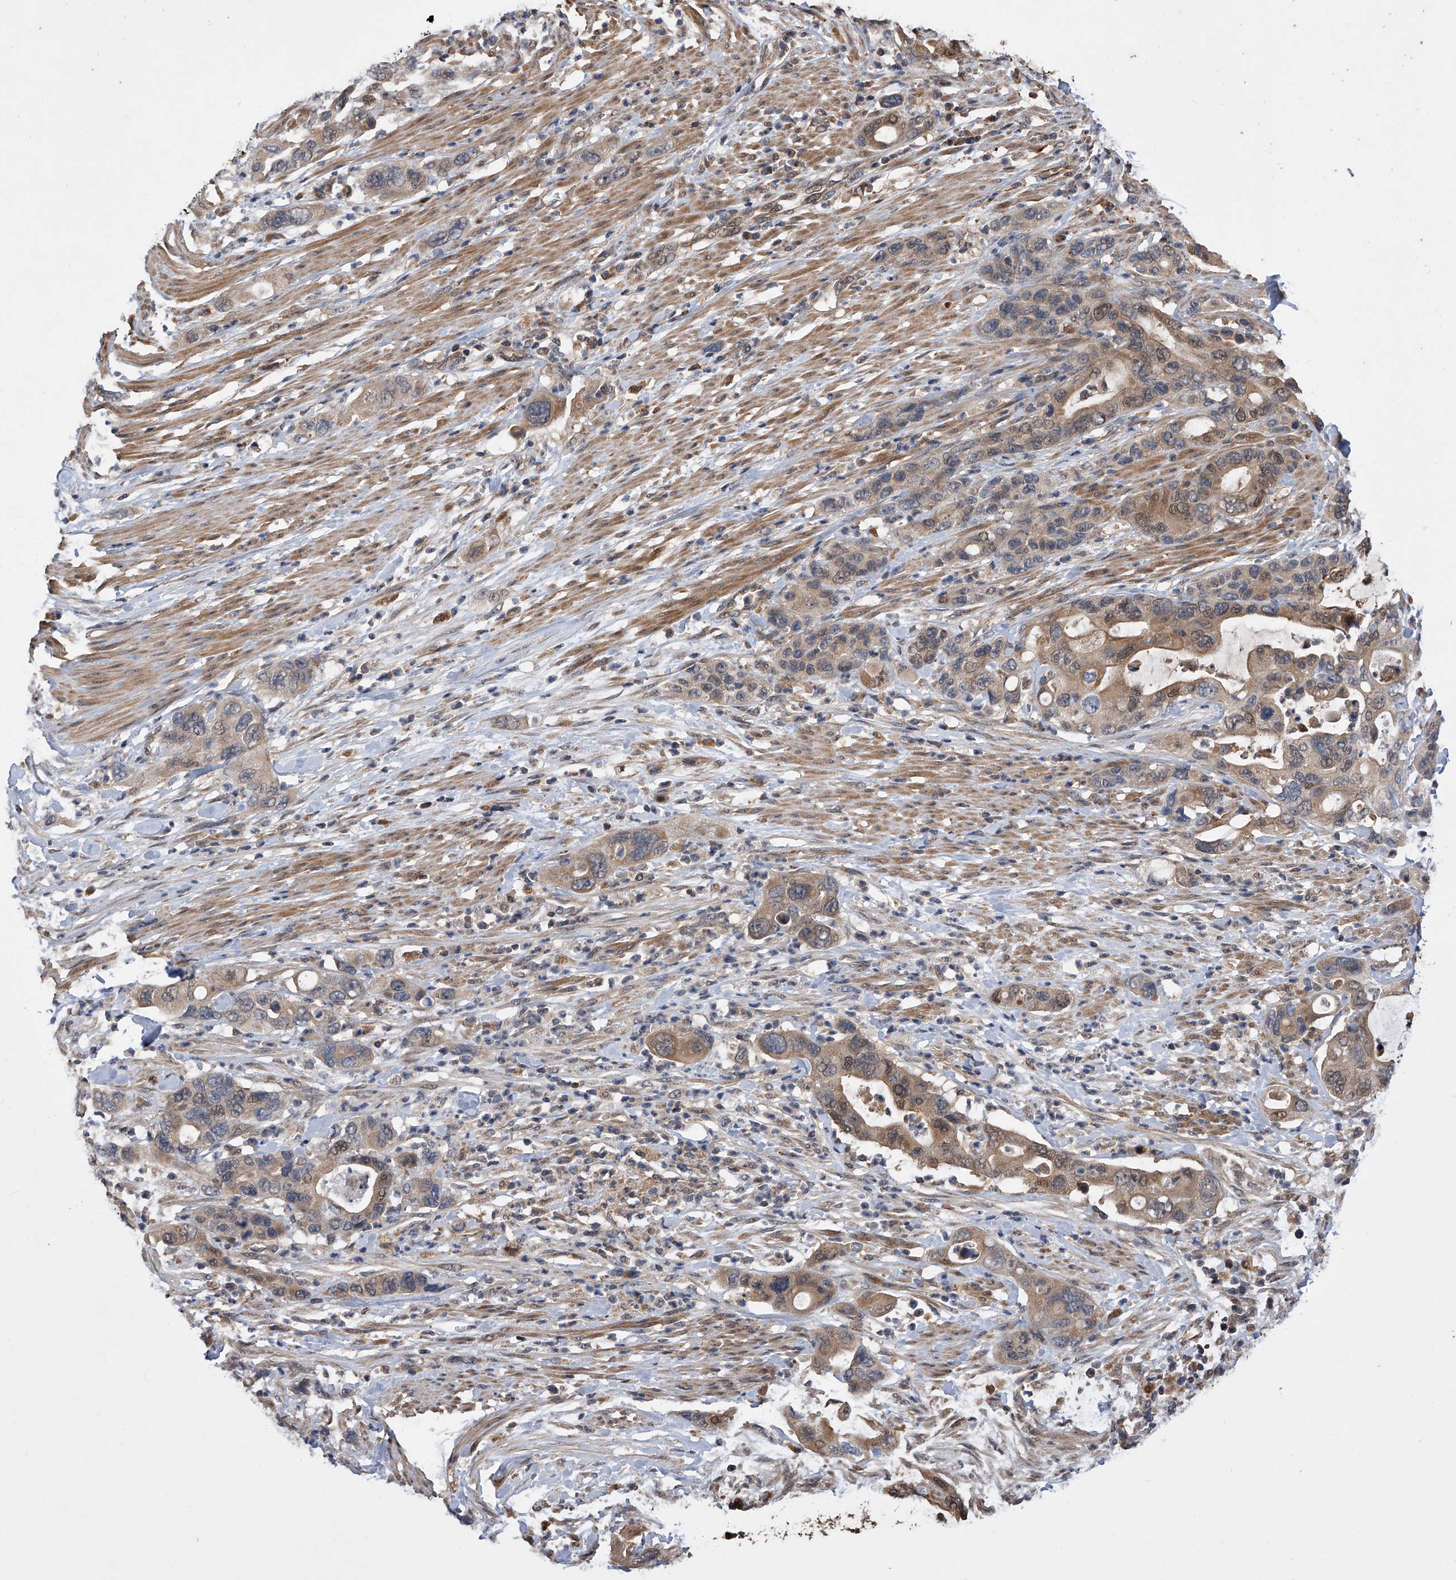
{"staining": {"intensity": "moderate", "quantity": "25%-75%", "location": "cytoplasmic/membranous"}, "tissue": "pancreatic cancer", "cell_type": "Tumor cells", "image_type": "cancer", "snomed": [{"axis": "morphology", "description": "Adenocarcinoma, NOS"}, {"axis": "topography", "description": "Pancreas"}], "caption": "A photomicrograph of pancreatic cancer (adenocarcinoma) stained for a protein exhibits moderate cytoplasmic/membranous brown staining in tumor cells. (Stains: DAB (3,3'-diaminobenzidine) in brown, nuclei in blue, Microscopy: brightfield microscopy at high magnification).", "gene": "GMDS", "patient": {"sex": "female", "age": 71}}